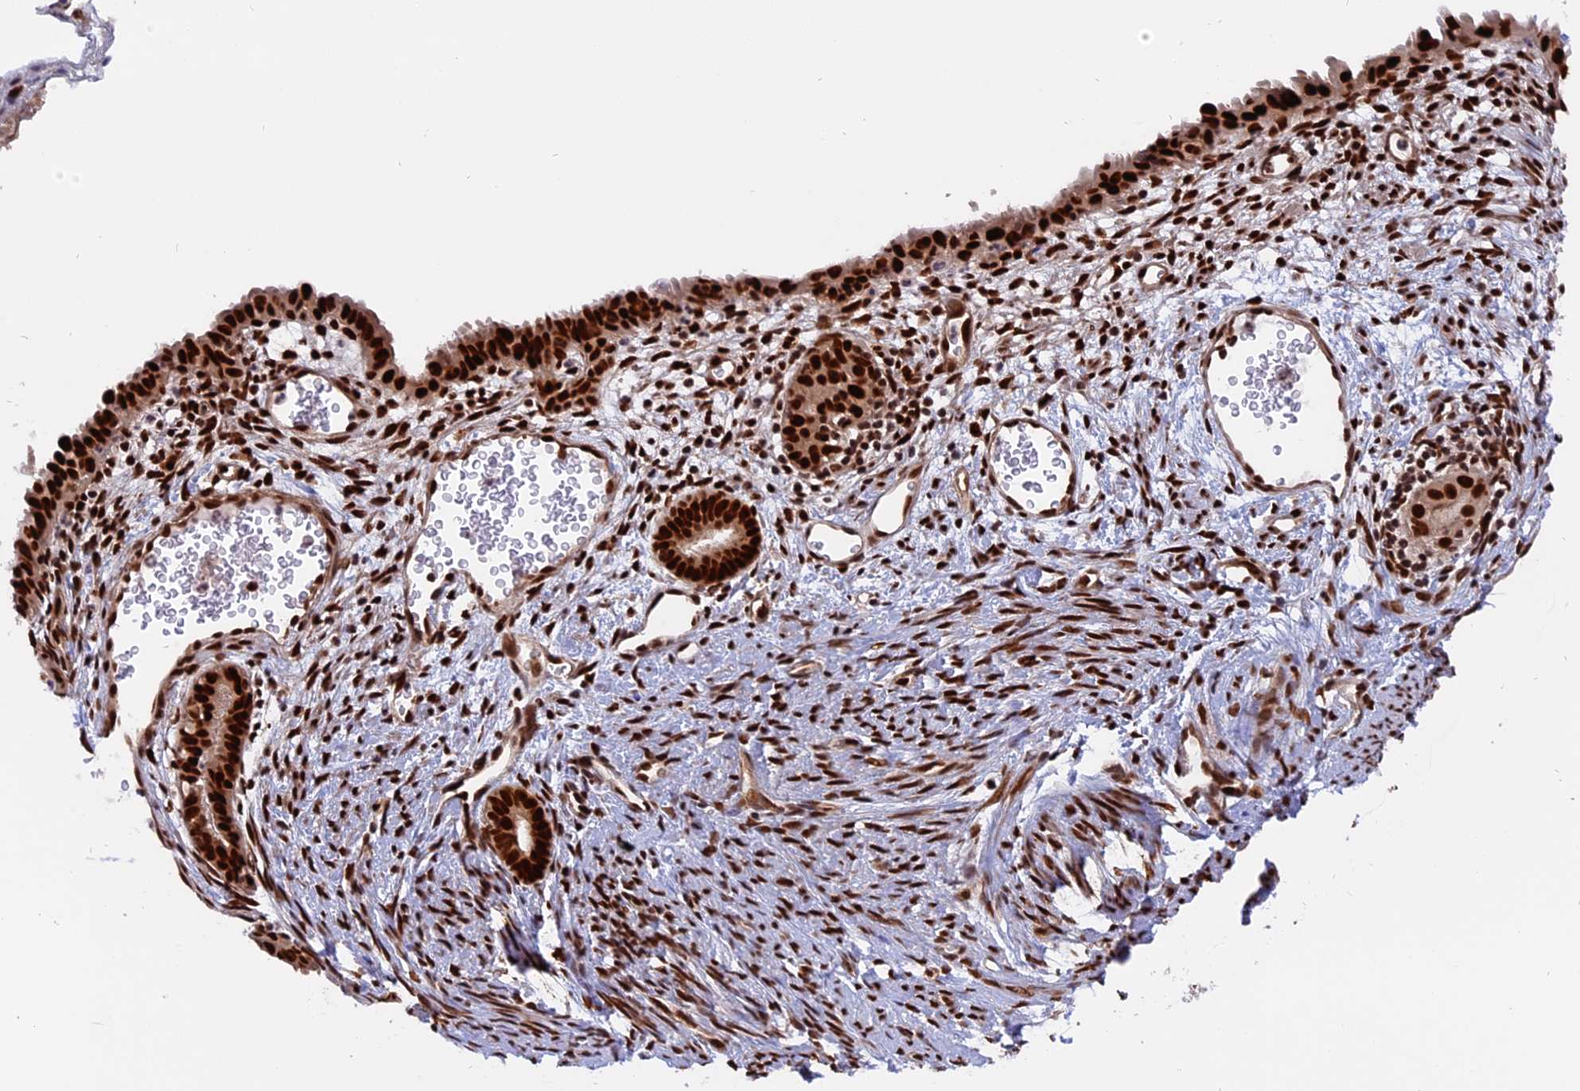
{"staining": {"intensity": "strong", "quantity": ">75%", "location": "nuclear"}, "tissue": "endometrial cancer", "cell_type": "Tumor cells", "image_type": "cancer", "snomed": [{"axis": "morphology", "description": "Adenocarcinoma, NOS"}, {"axis": "topography", "description": "Endometrium"}], "caption": "Immunohistochemistry of human endometrial cancer (adenocarcinoma) displays high levels of strong nuclear positivity in about >75% of tumor cells.", "gene": "RAMAC", "patient": {"sex": "female", "age": 51}}